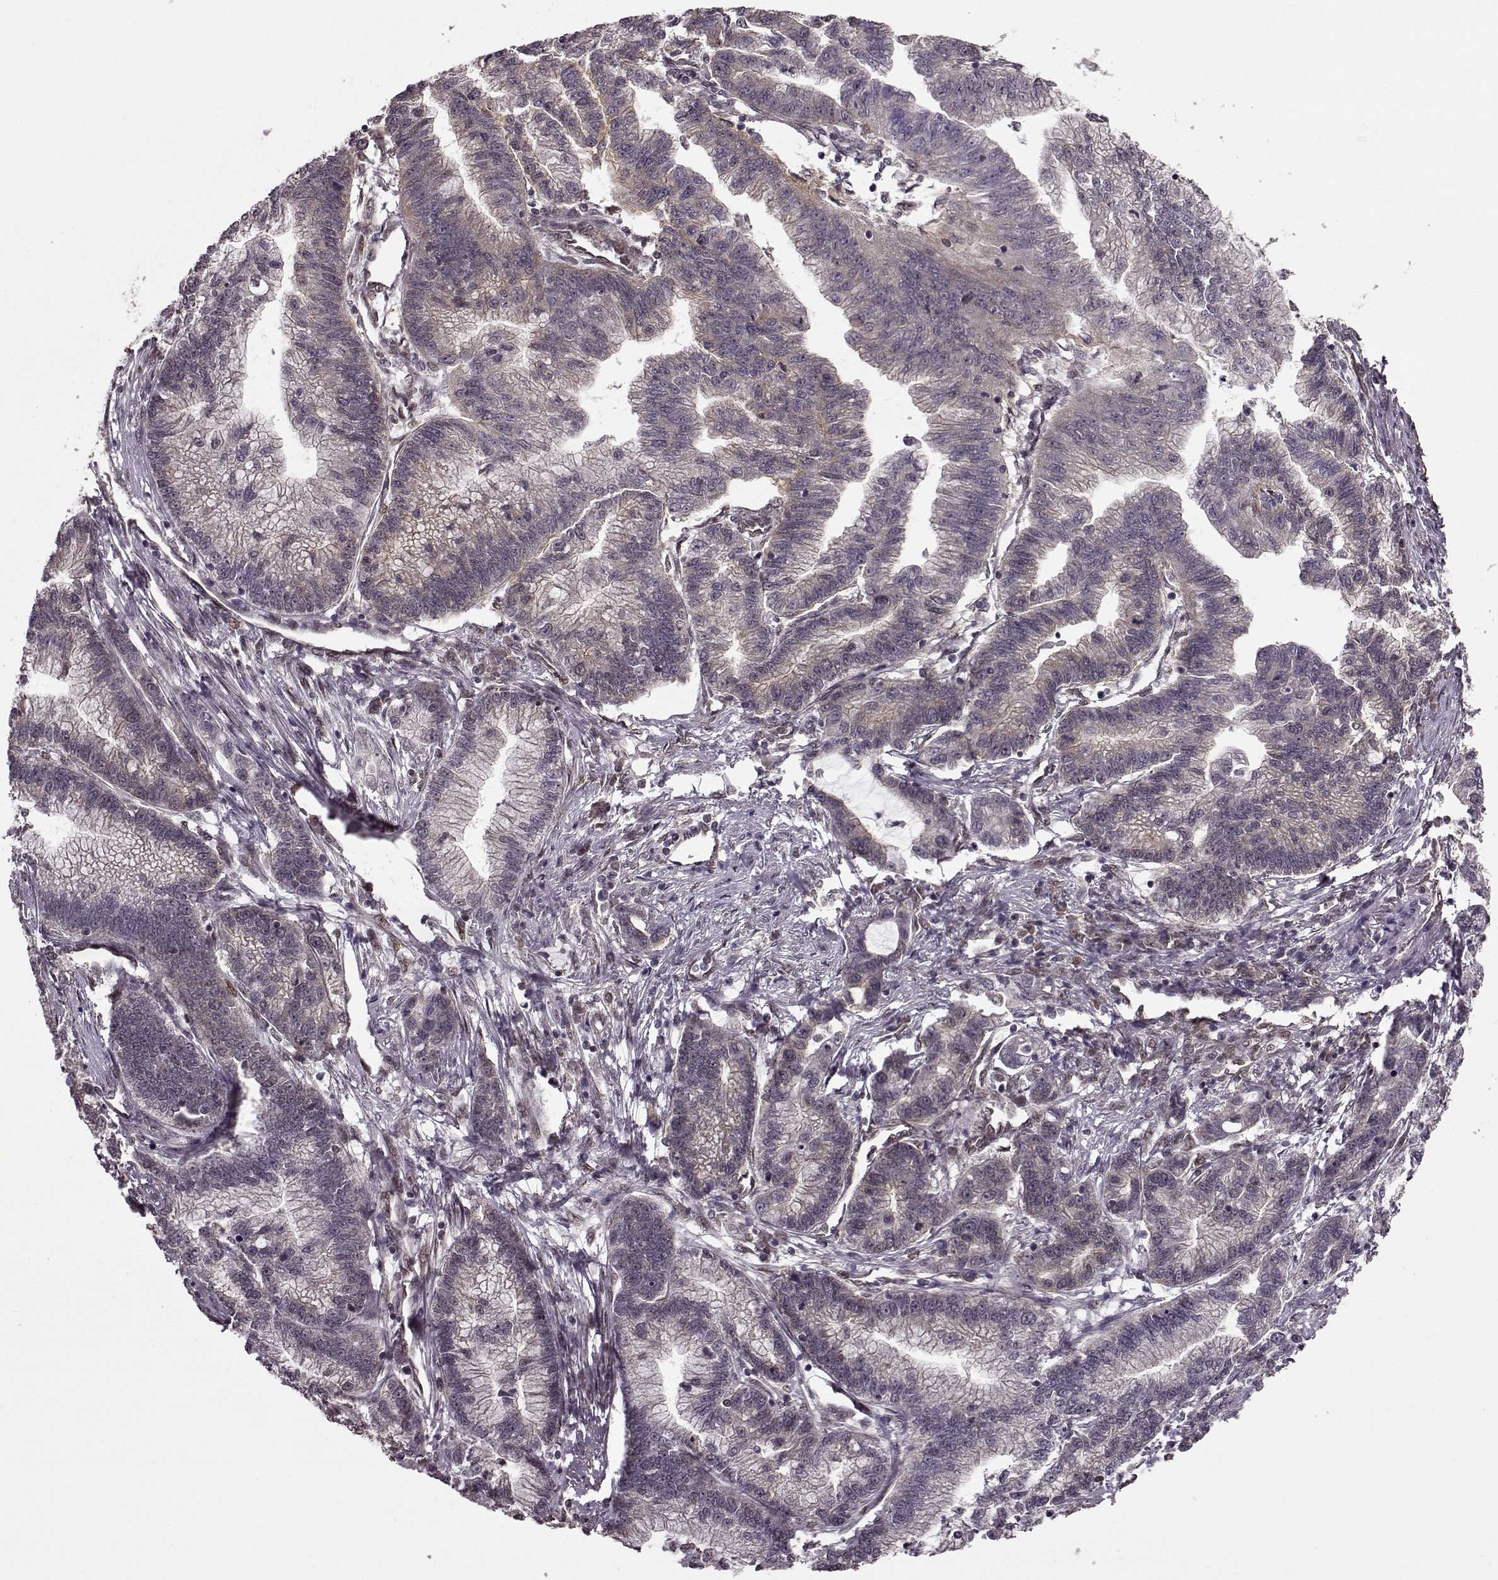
{"staining": {"intensity": "negative", "quantity": "none", "location": "none"}, "tissue": "stomach cancer", "cell_type": "Tumor cells", "image_type": "cancer", "snomed": [{"axis": "morphology", "description": "Adenocarcinoma, NOS"}, {"axis": "topography", "description": "Stomach"}], "caption": "Immunohistochemistry micrograph of stomach adenocarcinoma stained for a protein (brown), which exhibits no staining in tumor cells.", "gene": "FTO", "patient": {"sex": "male", "age": 83}}